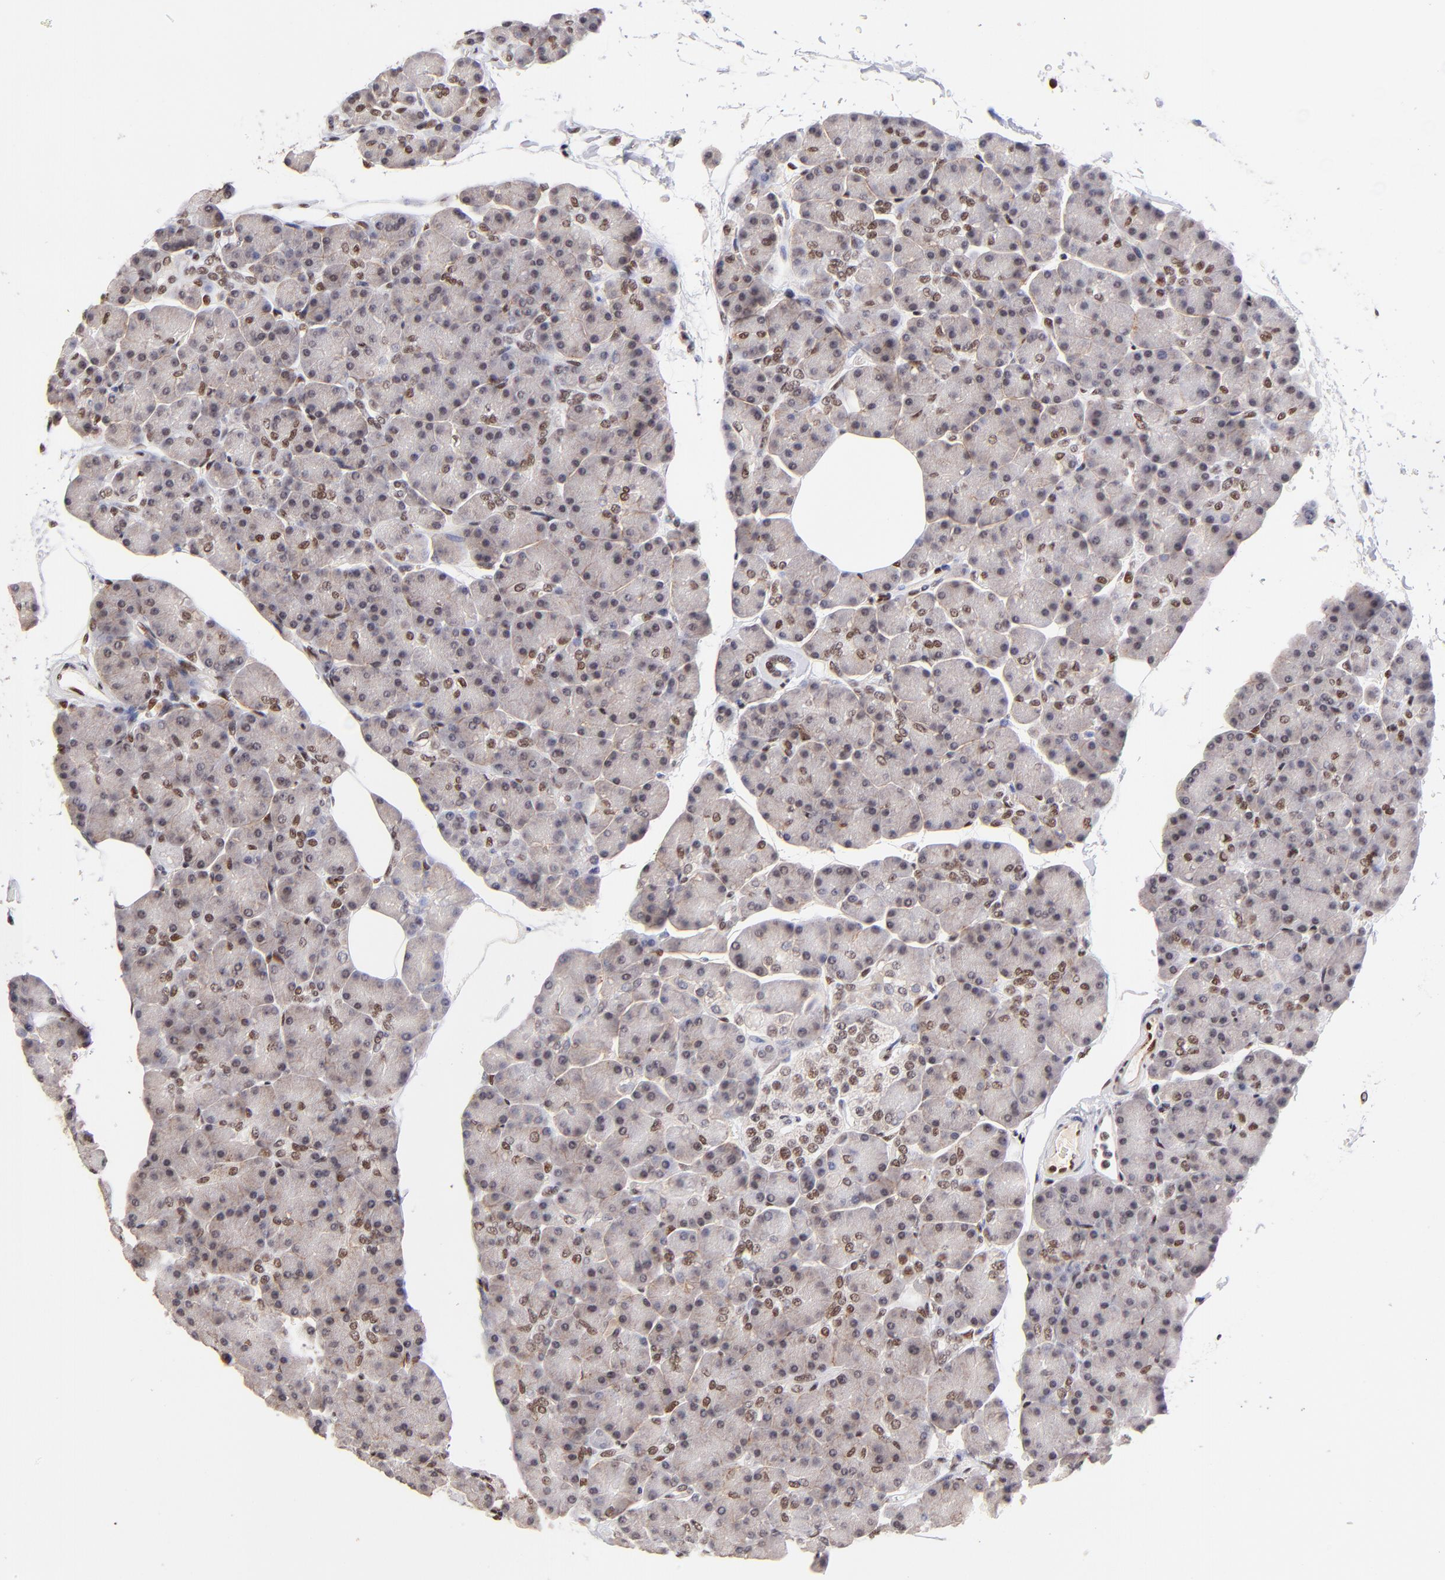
{"staining": {"intensity": "moderate", "quantity": "25%-75%", "location": "nuclear"}, "tissue": "pancreas", "cell_type": "Exocrine glandular cells", "image_type": "normal", "snomed": [{"axis": "morphology", "description": "Normal tissue, NOS"}, {"axis": "topography", "description": "Pancreas"}], "caption": "High-power microscopy captured an immunohistochemistry photomicrograph of unremarkable pancreas, revealing moderate nuclear positivity in approximately 25%-75% of exocrine glandular cells.", "gene": "MIDEAS", "patient": {"sex": "female", "age": 43}}